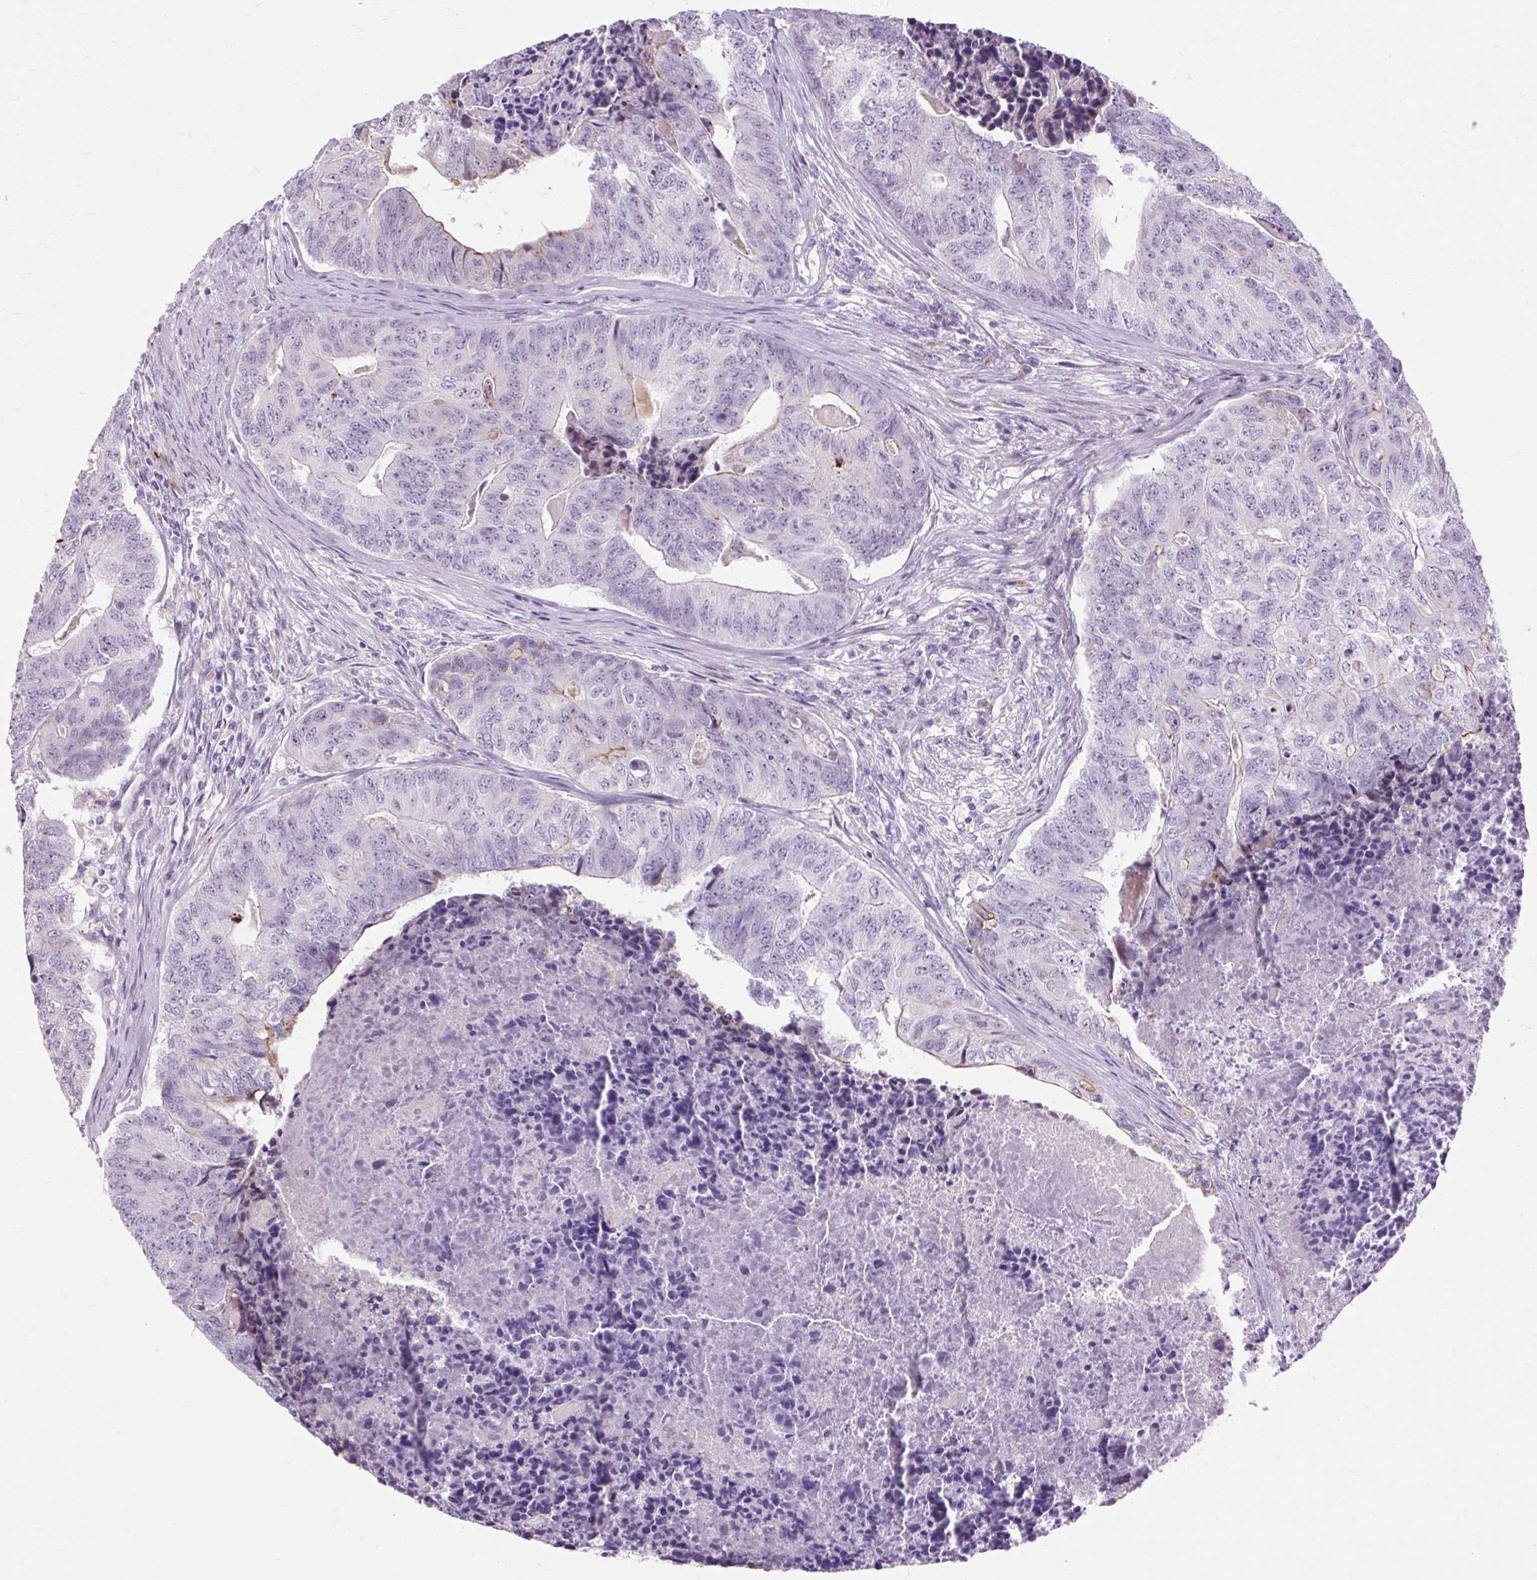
{"staining": {"intensity": "negative", "quantity": "none", "location": "none"}, "tissue": "colorectal cancer", "cell_type": "Tumor cells", "image_type": "cancer", "snomed": [{"axis": "morphology", "description": "Adenocarcinoma, NOS"}, {"axis": "topography", "description": "Colon"}], "caption": "This is an IHC image of human colorectal cancer. There is no staining in tumor cells.", "gene": "IRX2", "patient": {"sex": "female", "age": 67}}